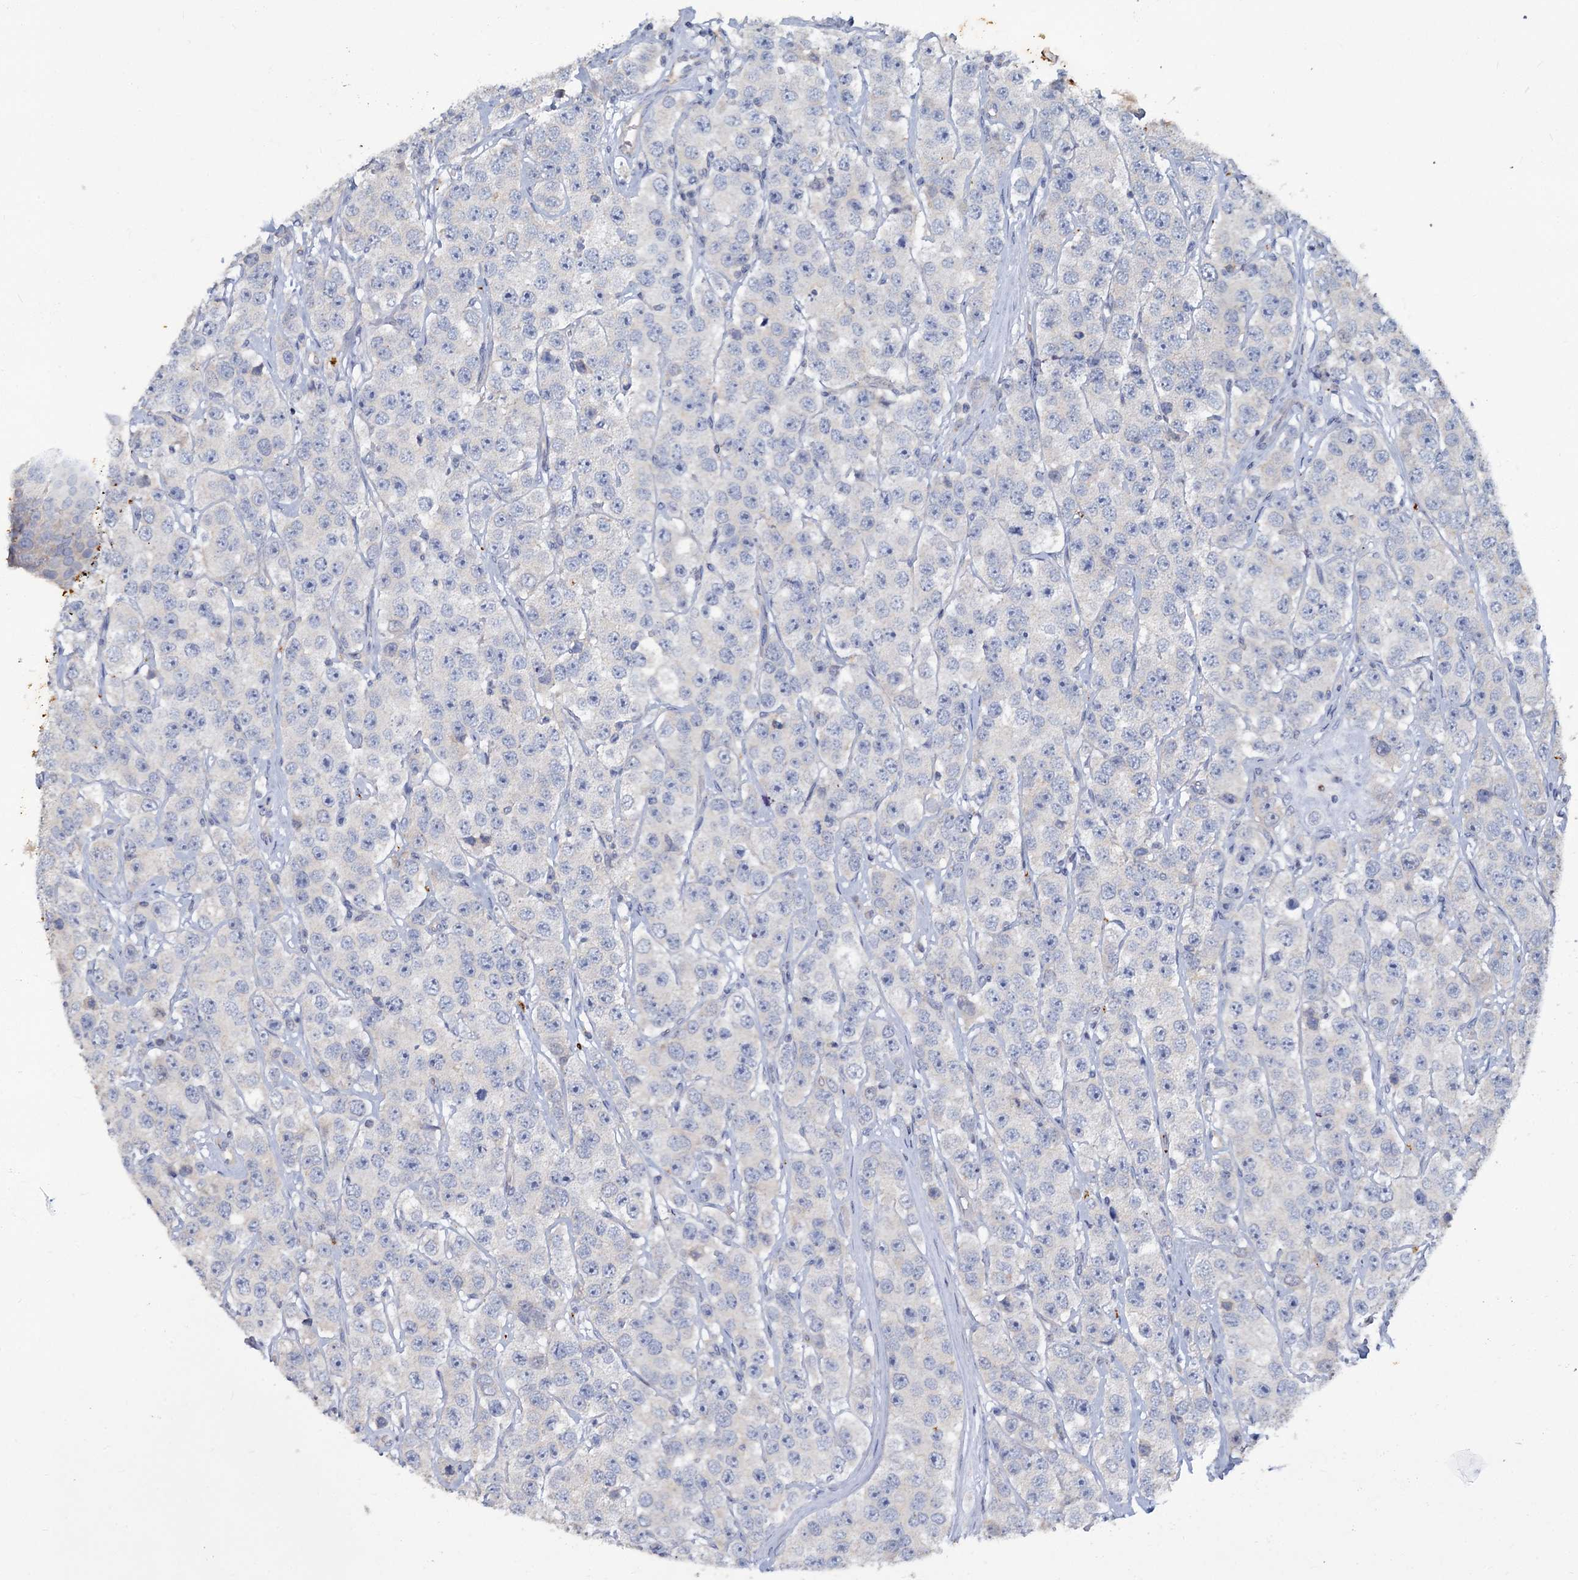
{"staining": {"intensity": "negative", "quantity": "none", "location": "none"}, "tissue": "testis cancer", "cell_type": "Tumor cells", "image_type": "cancer", "snomed": [{"axis": "morphology", "description": "Seminoma, NOS"}, {"axis": "topography", "description": "Testis"}], "caption": "Tumor cells are negative for protein expression in human testis cancer (seminoma).", "gene": "SLC2A7", "patient": {"sex": "male", "age": 28}}